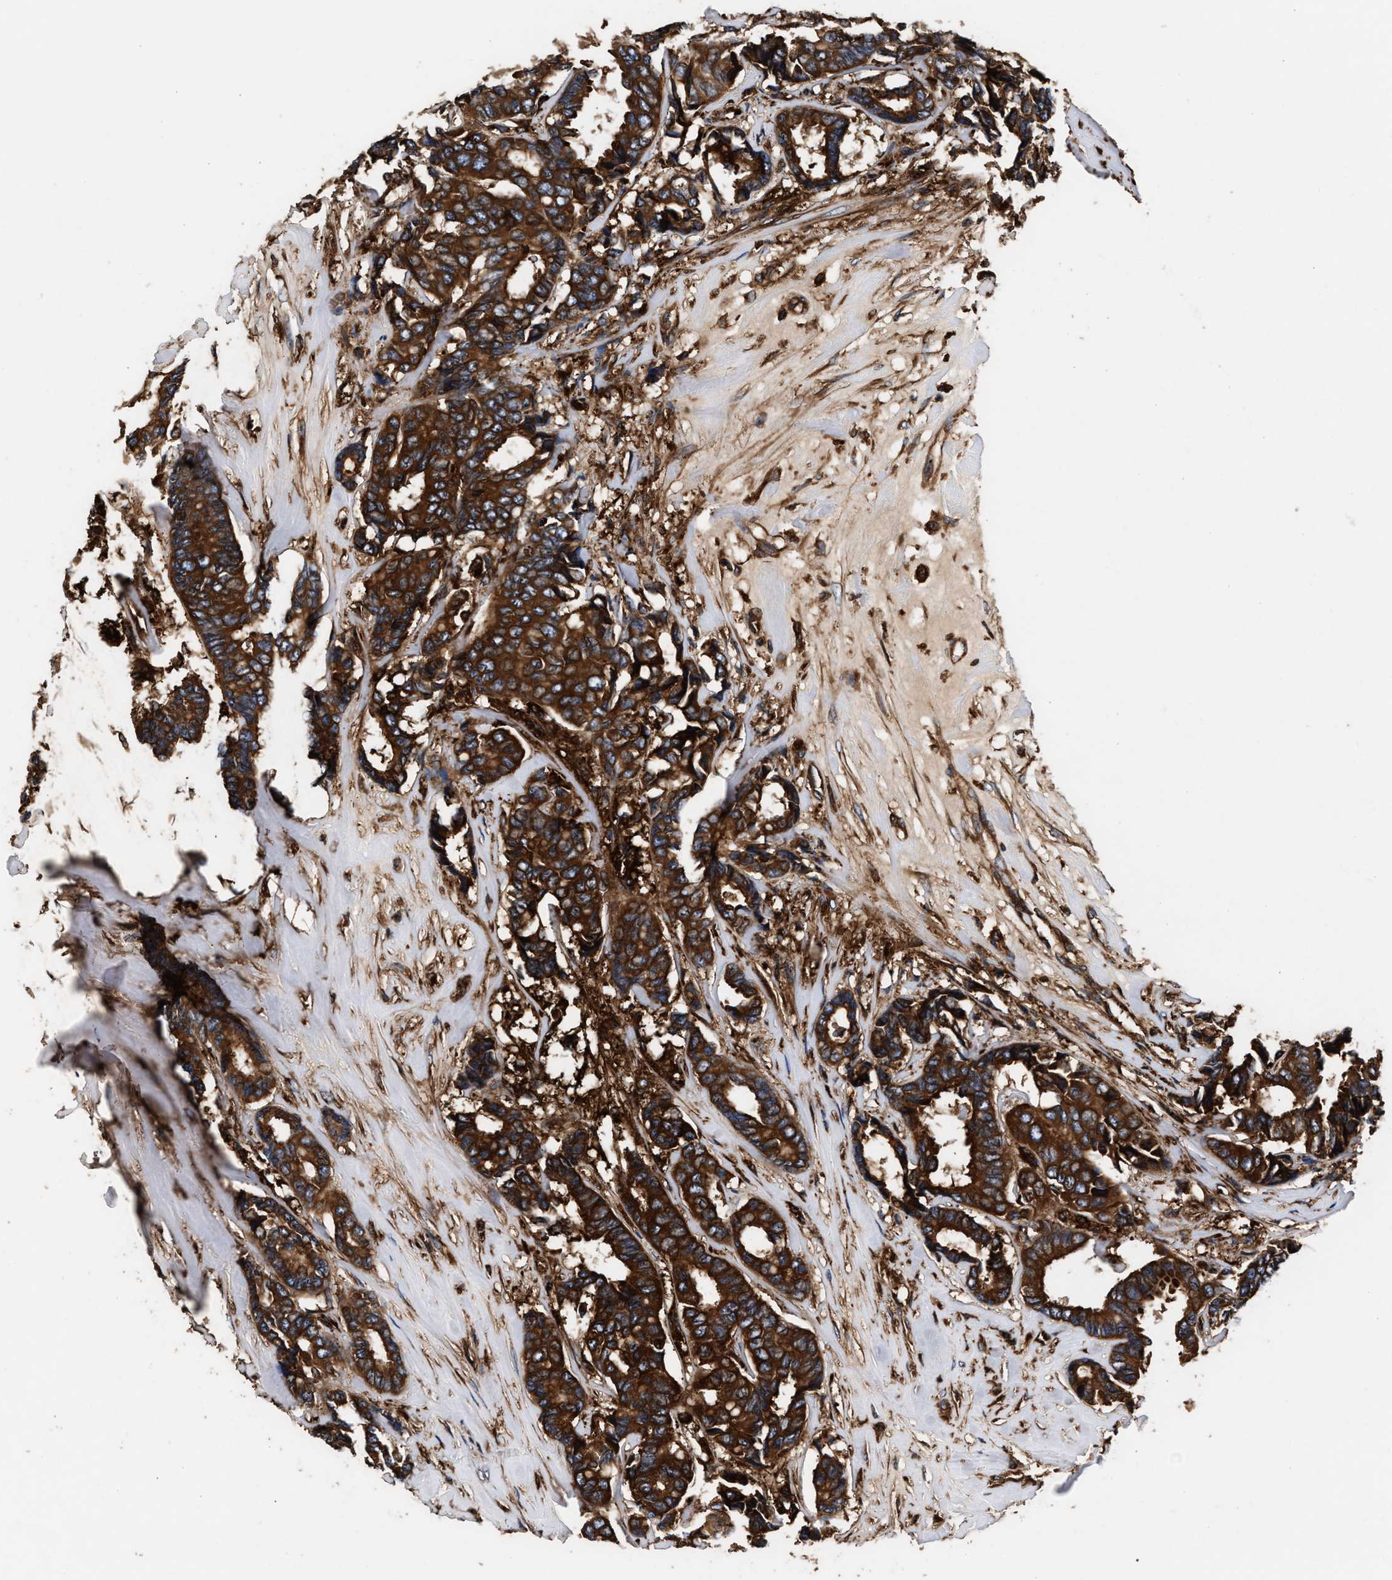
{"staining": {"intensity": "strong", "quantity": ">75%", "location": "cytoplasmic/membranous"}, "tissue": "breast cancer", "cell_type": "Tumor cells", "image_type": "cancer", "snomed": [{"axis": "morphology", "description": "Duct carcinoma"}, {"axis": "topography", "description": "Breast"}], "caption": "Brown immunohistochemical staining in infiltrating ductal carcinoma (breast) reveals strong cytoplasmic/membranous staining in approximately >75% of tumor cells.", "gene": "KYAT1", "patient": {"sex": "female", "age": 87}}